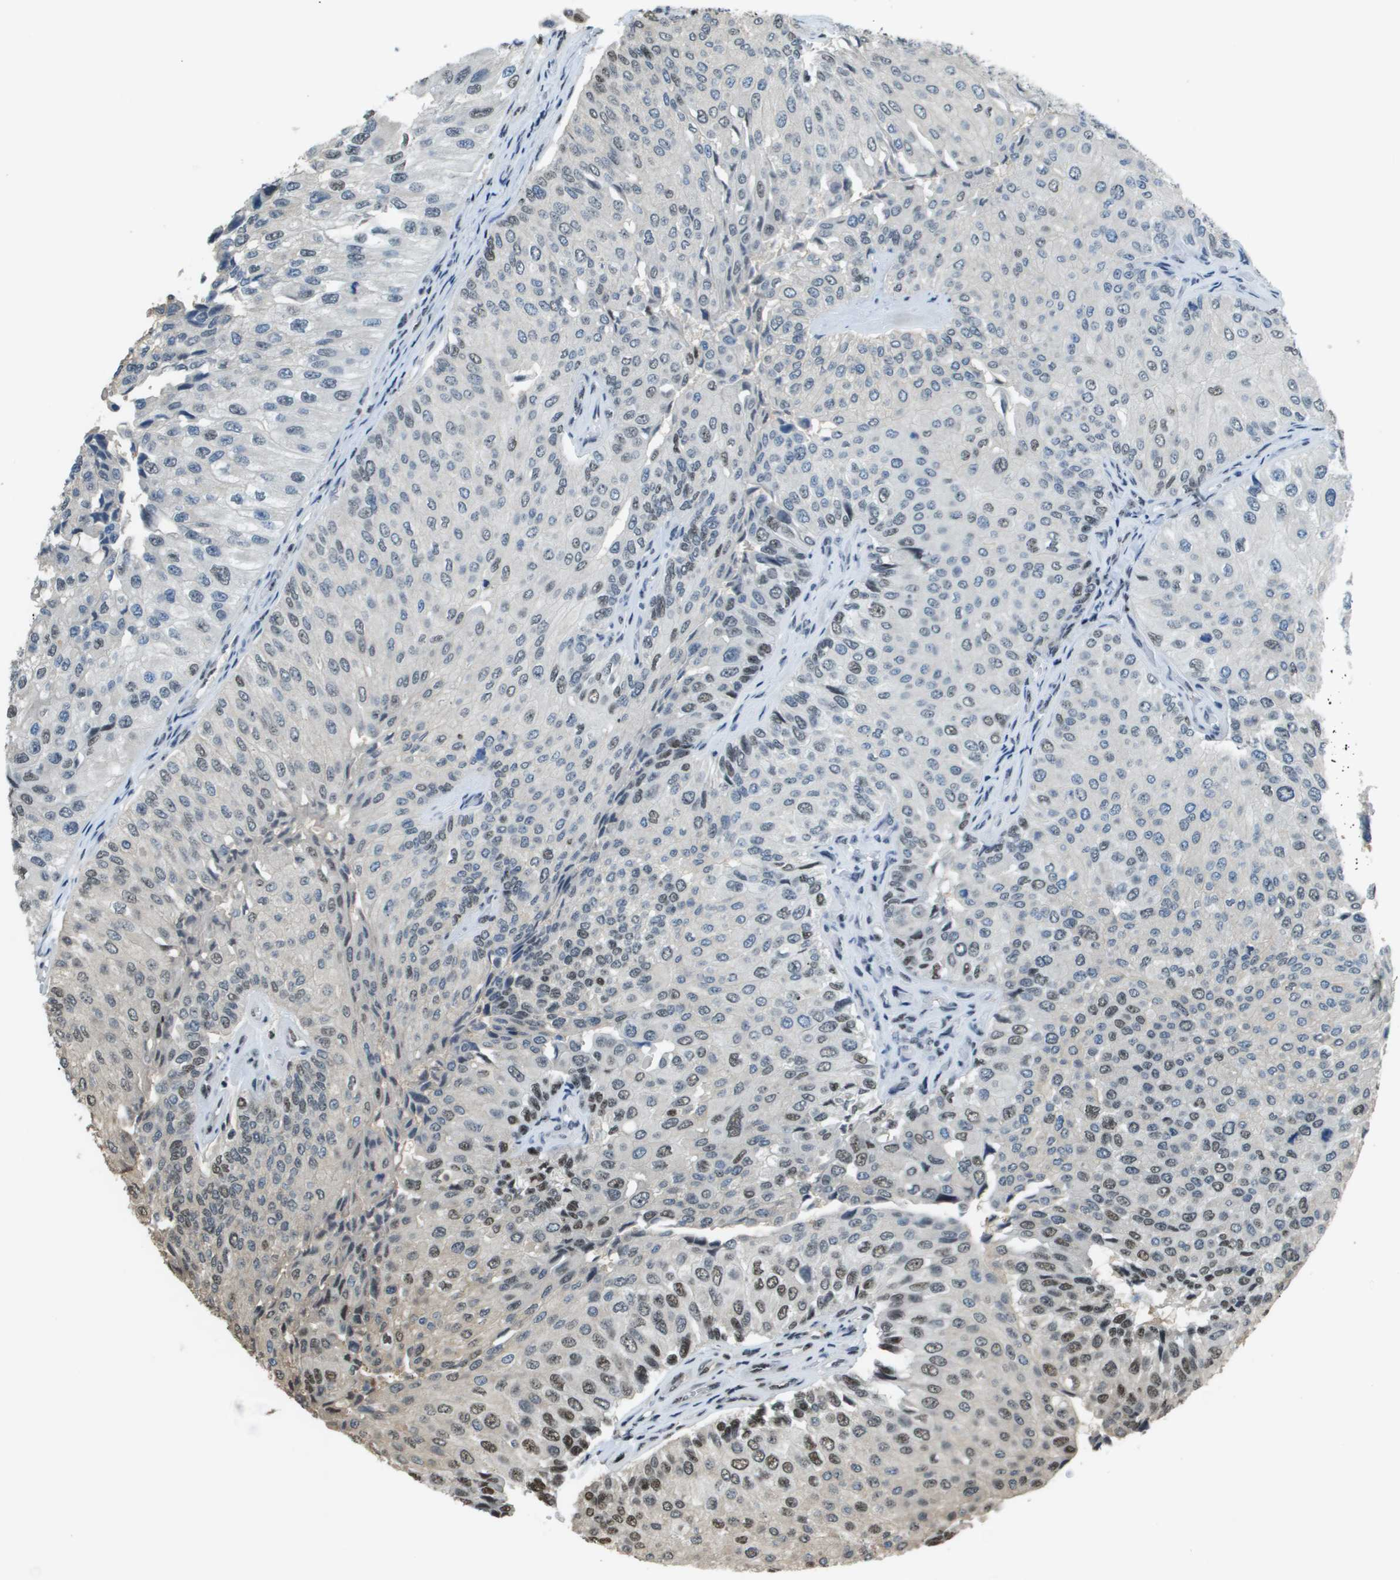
{"staining": {"intensity": "moderate", "quantity": "<25%", "location": "nuclear"}, "tissue": "urothelial cancer", "cell_type": "Tumor cells", "image_type": "cancer", "snomed": [{"axis": "morphology", "description": "Urothelial carcinoma, High grade"}, {"axis": "topography", "description": "Kidney"}, {"axis": "topography", "description": "Urinary bladder"}], "caption": "Urothelial carcinoma (high-grade) tissue exhibits moderate nuclear positivity in approximately <25% of tumor cells", "gene": "SP100", "patient": {"sex": "male", "age": 77}}